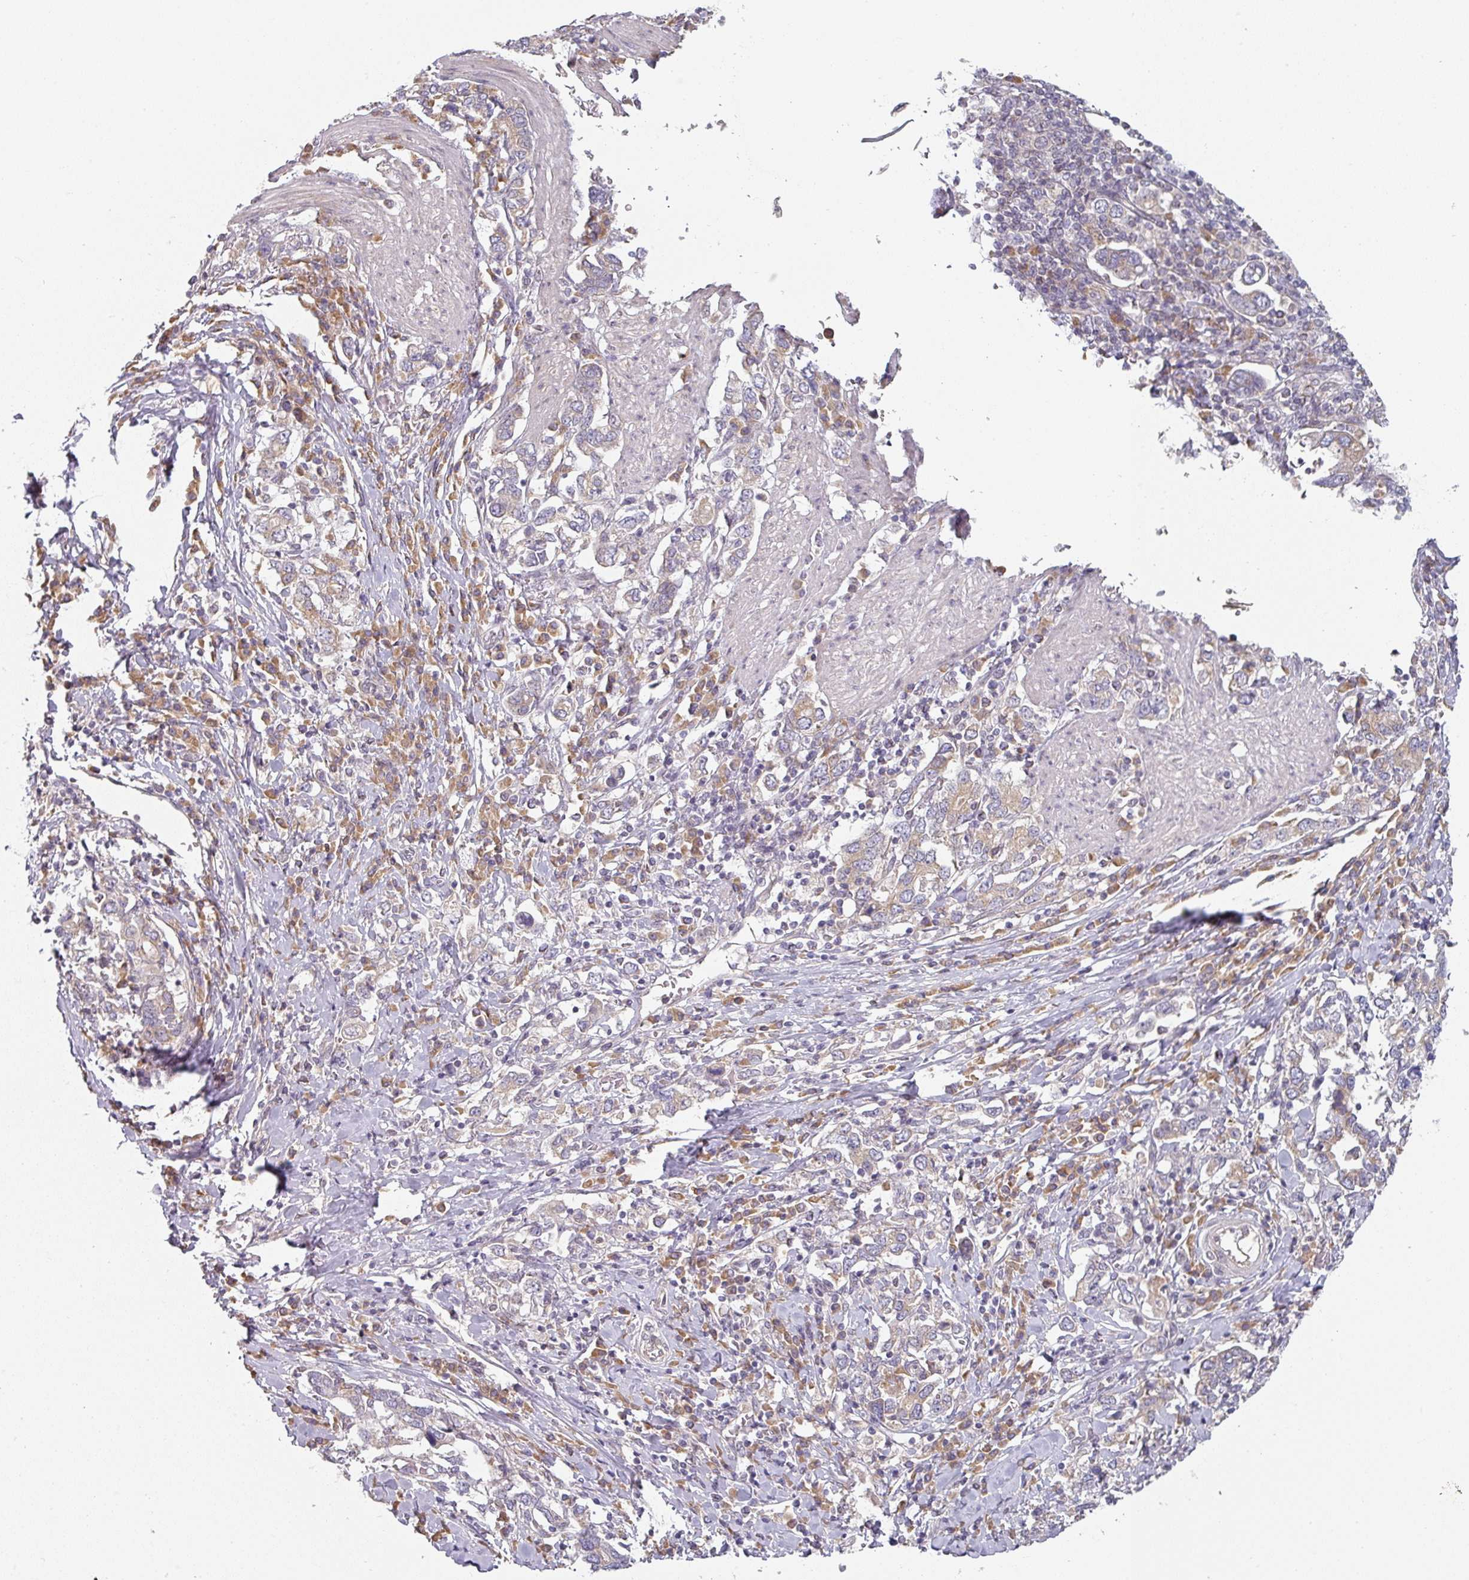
{"staining": {"intensity": "negative", "quantity": "none", "location": "none"}, "tissue": "stomach cancer", "cell_type": "Tumor cells", "image_type": "cancer", "snomed": [{"axis": "morphology", "description": "Adenocarcinoma, NOS"}, {"axis": "topography", "description": "Stomach, upper"}, {"axis": "topography", "description": "Stomach"}], "caption": "This micrograph is of stomach cancer (adenocarcinoma) stained with immunohistochemistry to label a protein in brown with the nuclei are counter-stained blue. There is no staining in tumor cells.", "gene": "TAPT1", "patient": {"sex": "male", "age": 62}}